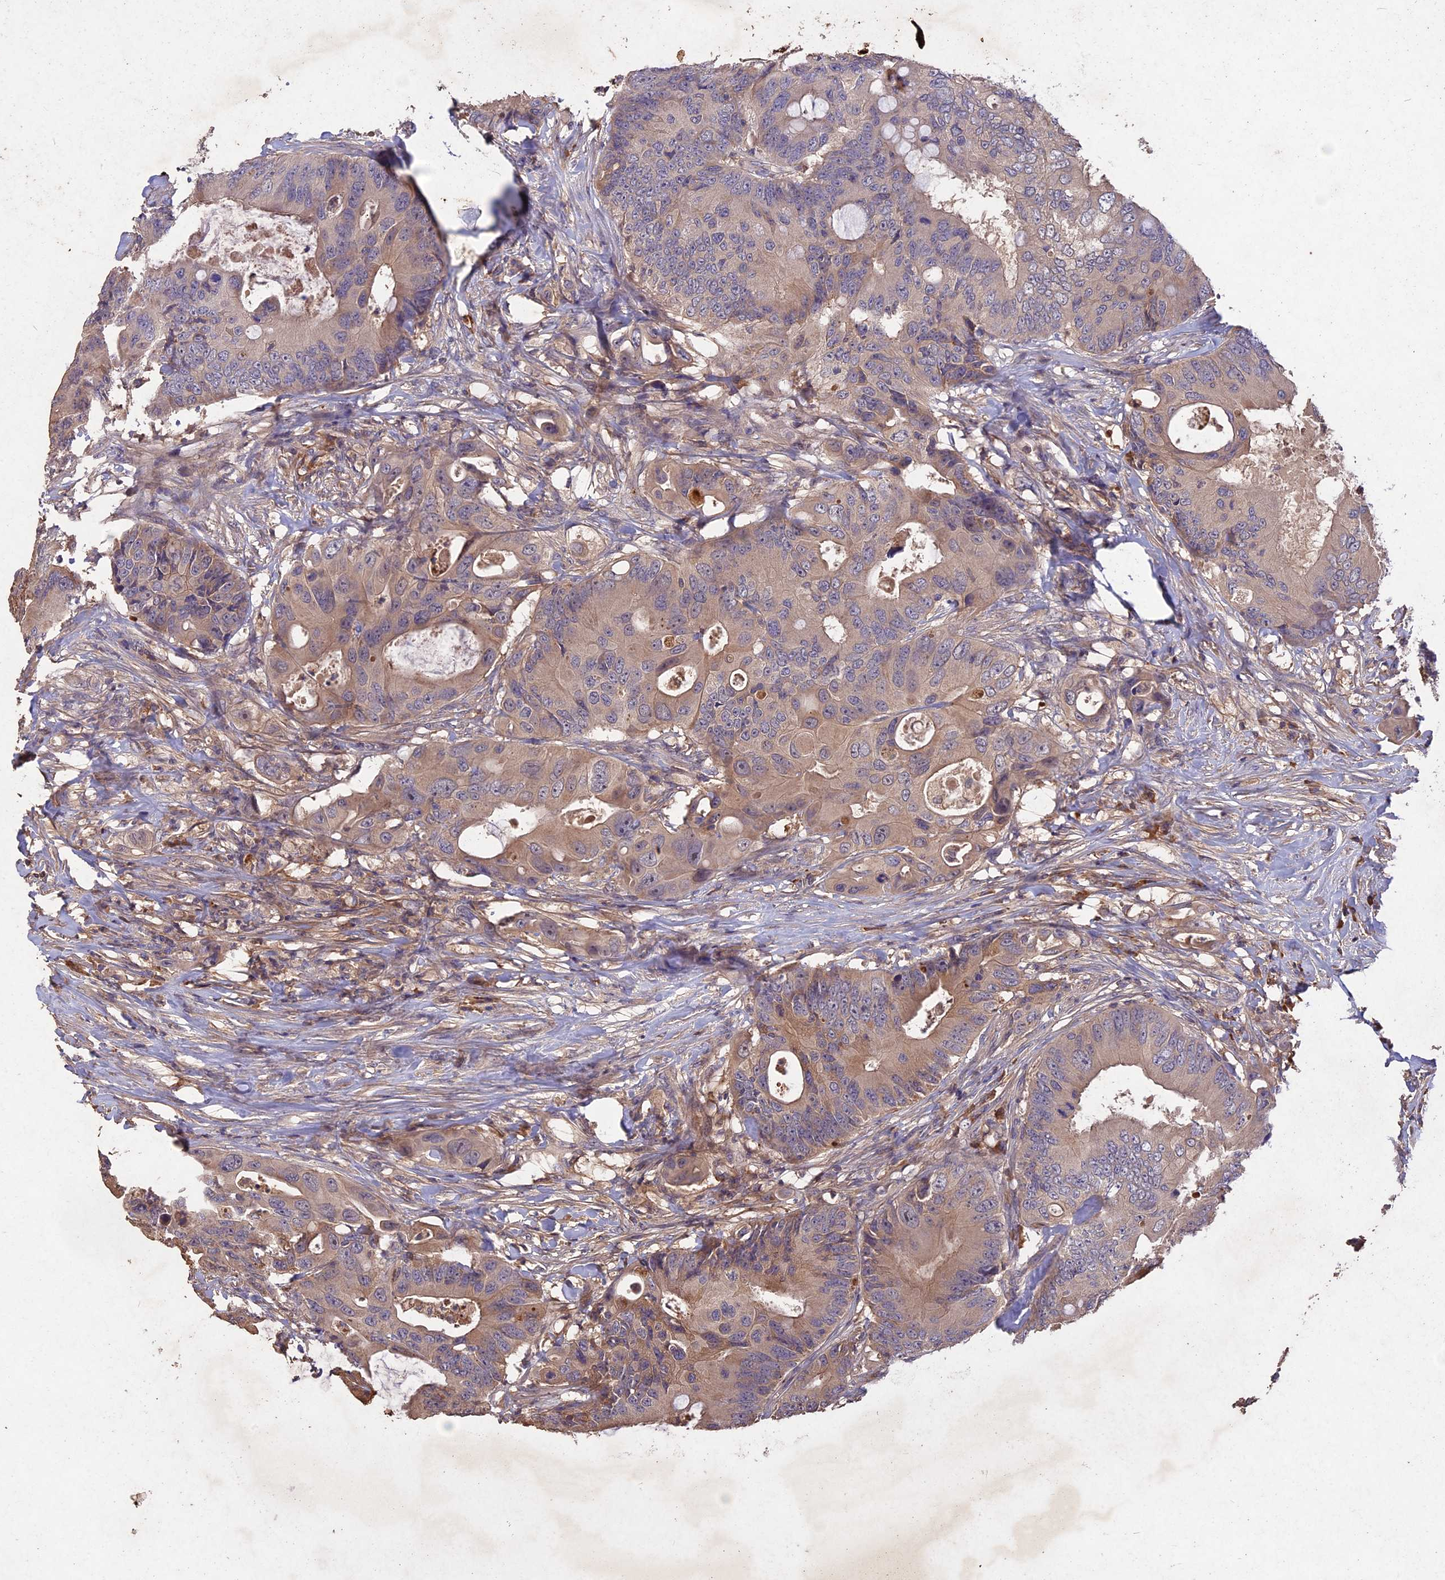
{"staining": {"intensity": "weak", "quantity": "25%-75%", "location": "cytoplasmic/membranous"}, "tissue": "colorectal cancer", "cell_type": "Tumor cells", "image_type": "cancer", "snomed": [{"axis": "morphology", "description": "Adenocarcinoma, NOS"}, {"axis": "topography", "description": "Colon"}], "caption": "A low amount of weak cytoplasmic/membranous positivity is present in approximately 25%-75% of tumor cells in colorectal cancer (adenocarcinoma) tissue.", "gene": "ADO", "patient": {"sex": "male", "age": 71}}